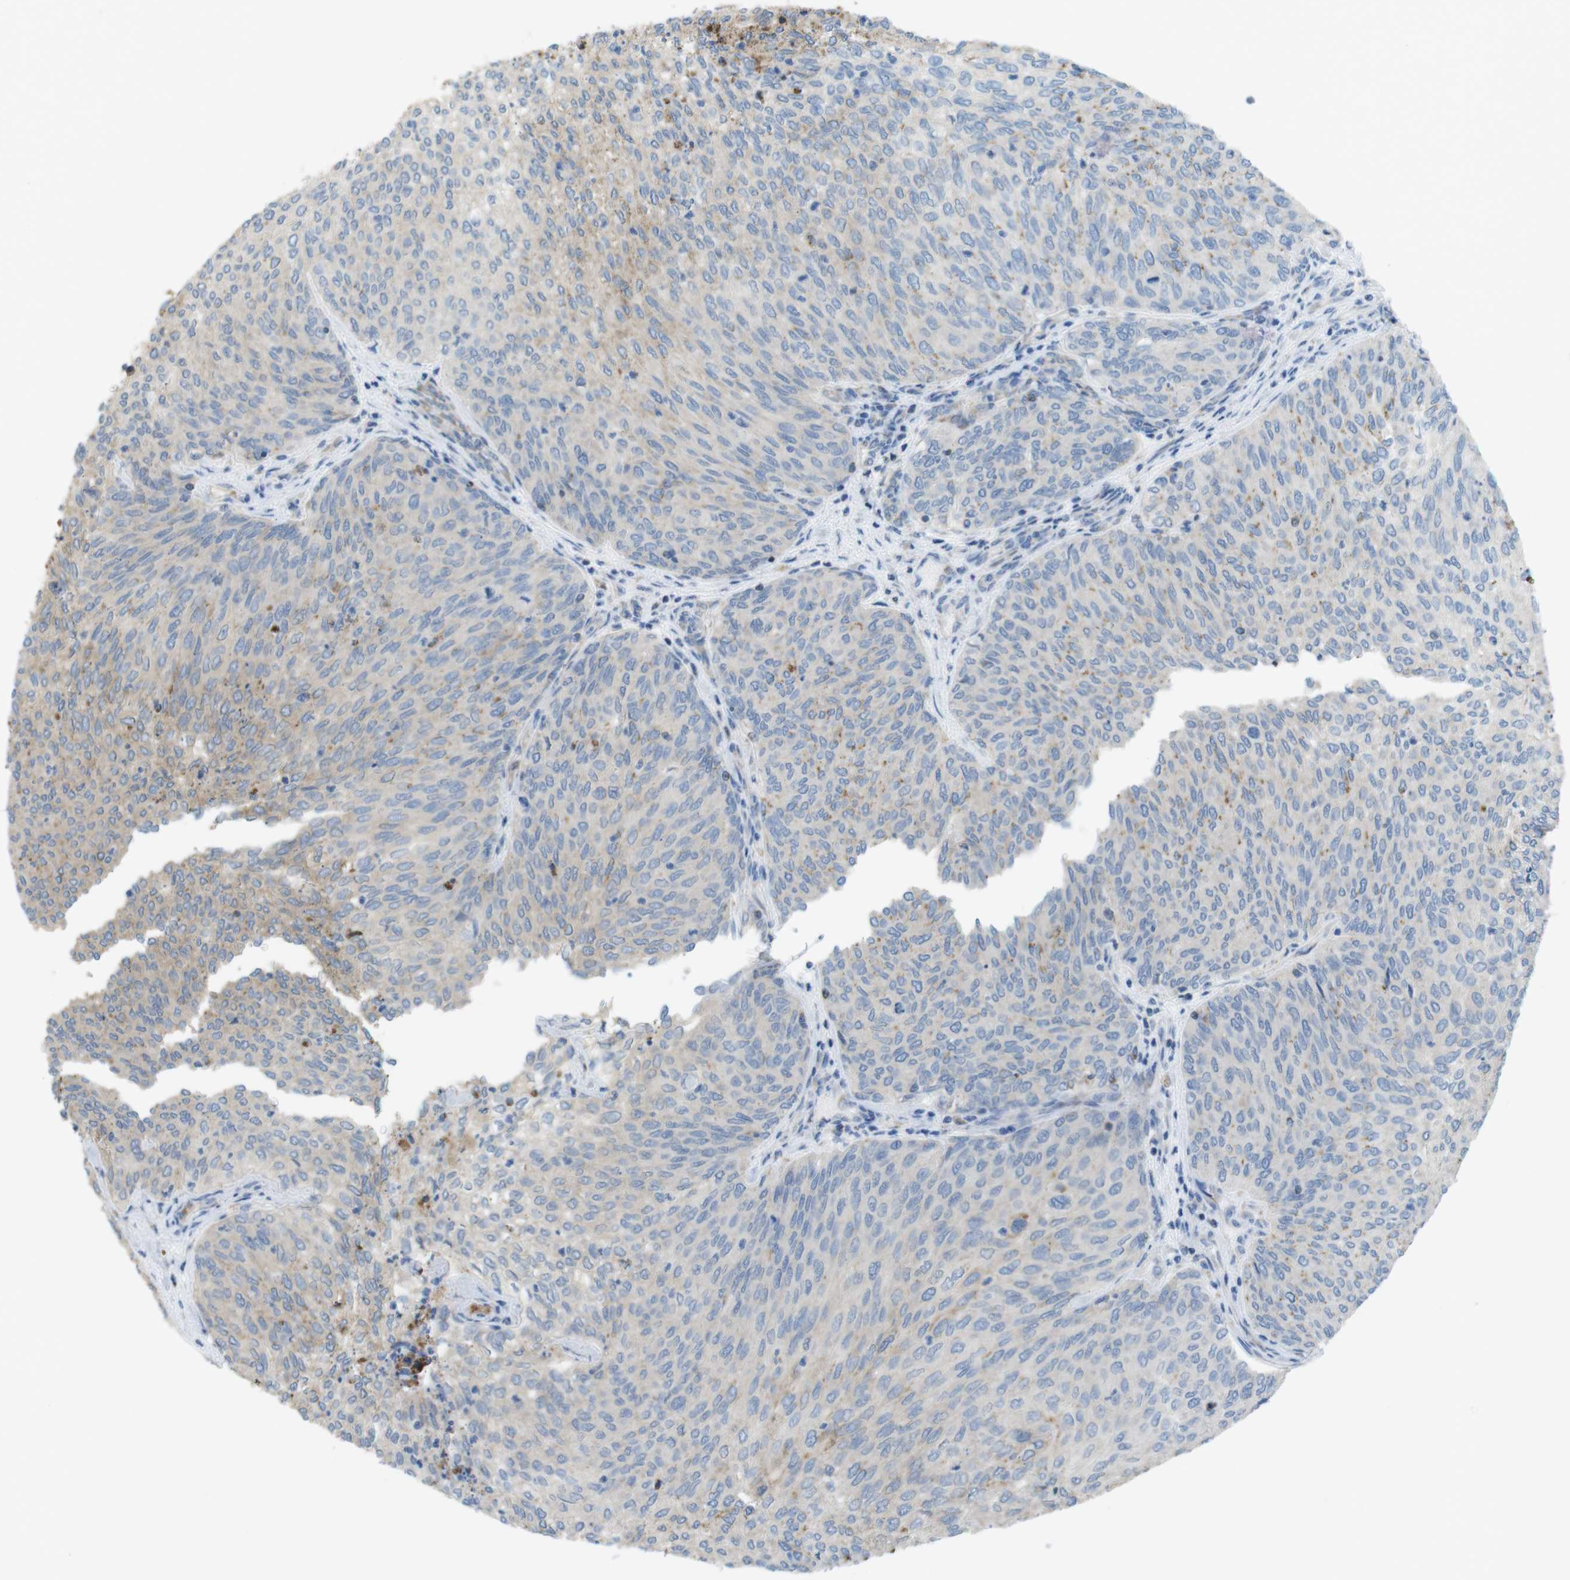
{"staining": {"intensity": "moderate", "quantity": "<25%", "location": "cytoplasmic/membranous"}, "tissue": "urothelial cancer", "cell_type": "Tumor cells", "image_type": "cancer", "snomed": [{"axis": "morphology", "description": "Urothelial carcinoma, Low grade"}, {"axis": "topography", "description": "Urinary bladder"}], "caption": "Urothelial cancer stained with DAB immunohistochemistry demonstrates low levels of moderate cytoplasmic/membranous staining in about <25% of tumor cells.", "gene": "GRIK2", "patient": {"sex": "female", "age": 79}}